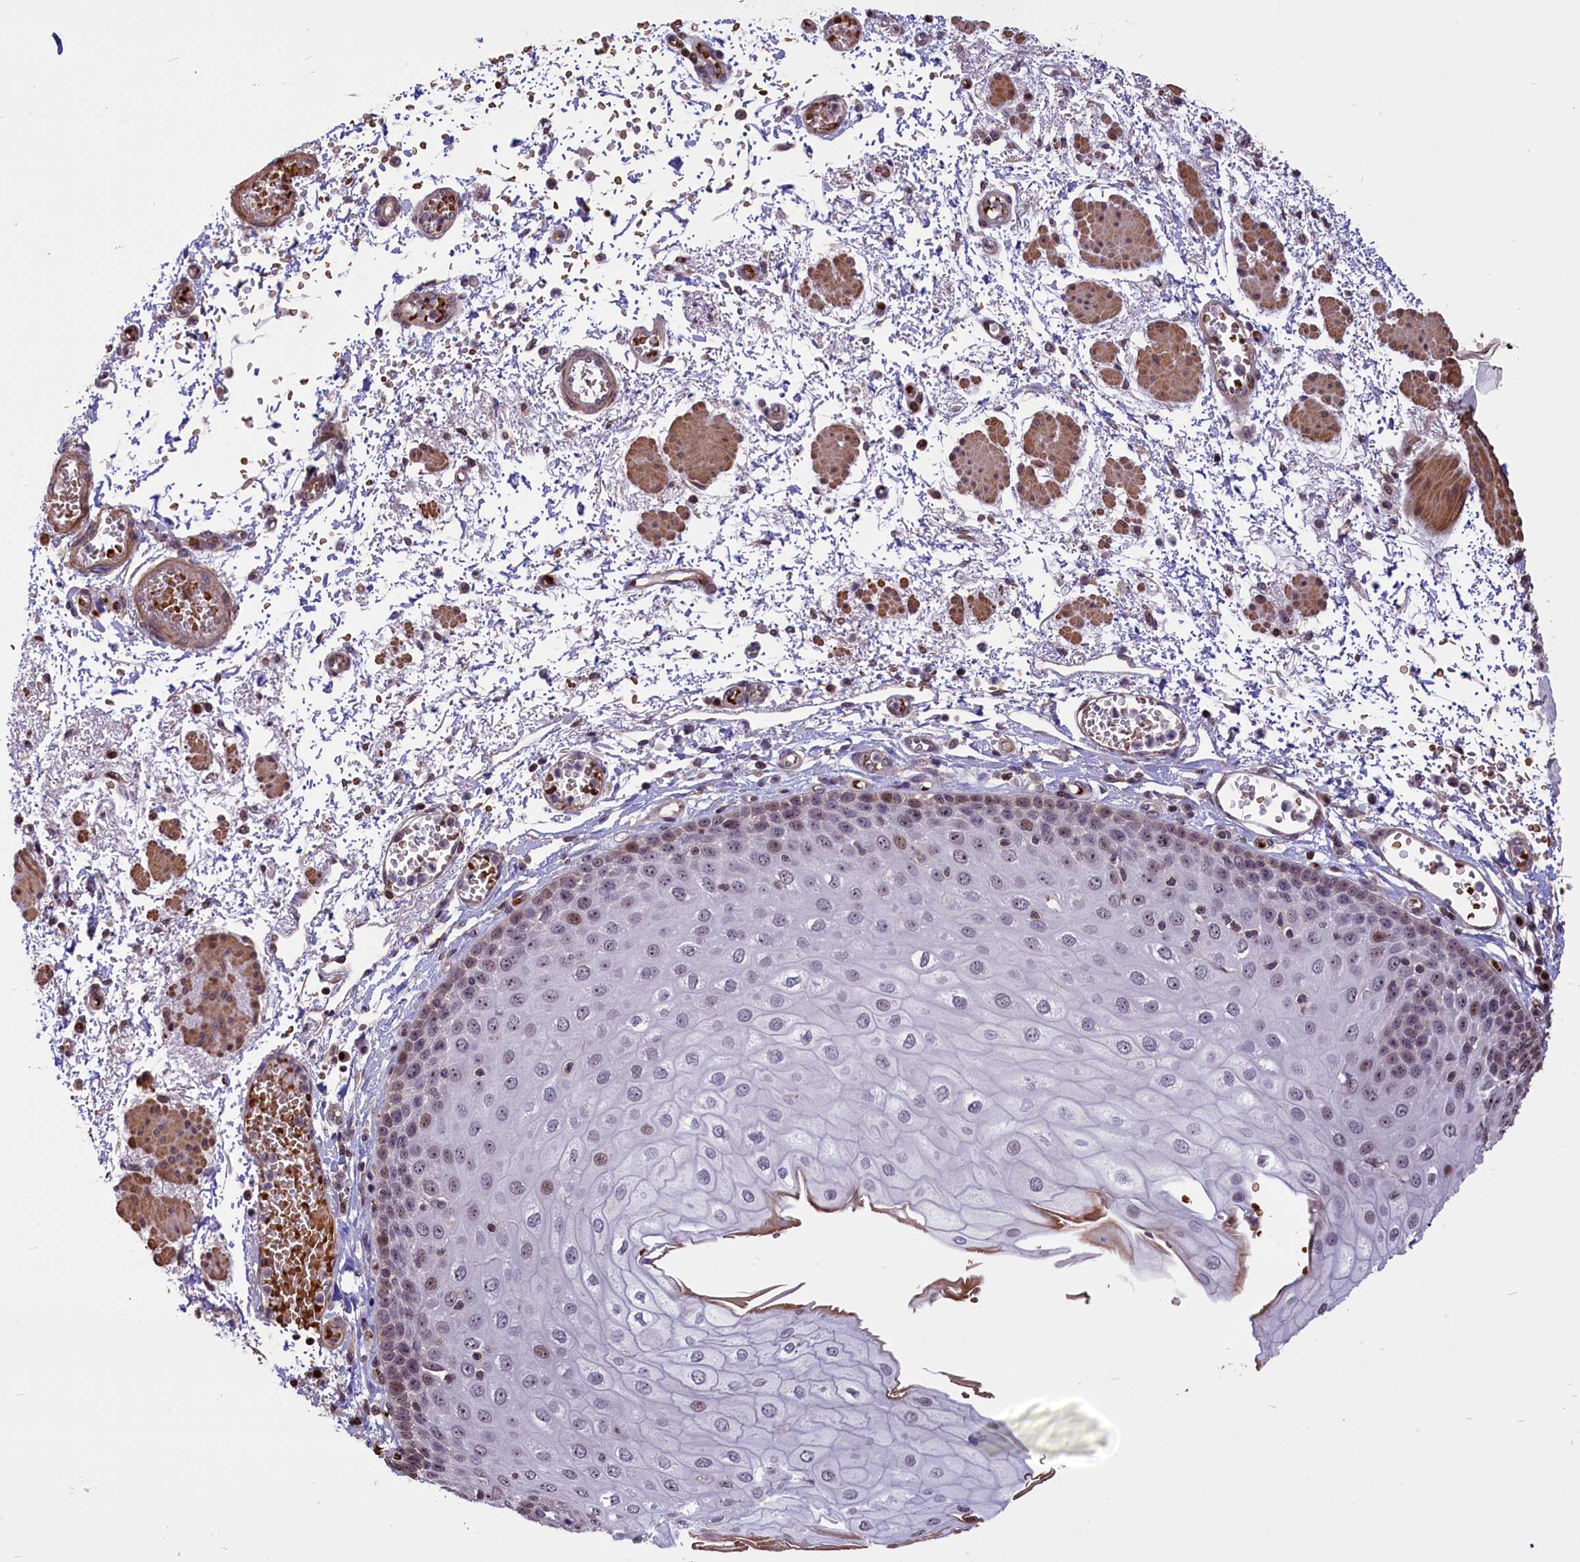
{"staining": {"intensity": "moderate", "quantity": ">75%", "location": "nuclear"}, "tissue": "esophagus", "cell_type": "Squamous epithelial cells", "image_type": "normal", "snomed": [{"axis": "morphology", "description": "Normal tissue, NOS"}, {"axis": "topography", "description": "Esophagus"}], "caption": "Protein expression by immunohistochemistry shows moderate nuclear positivity in about >75% of squamous epithelial cells in normal esophagus. (Stains: DAB (3,3'-diaminobenzidine) in brown, nuclei in blue, Microscopy: brightfield microscopy at high magnification).", "gene": "SHFL", "patient": {"sex": "male", "age": 81}}